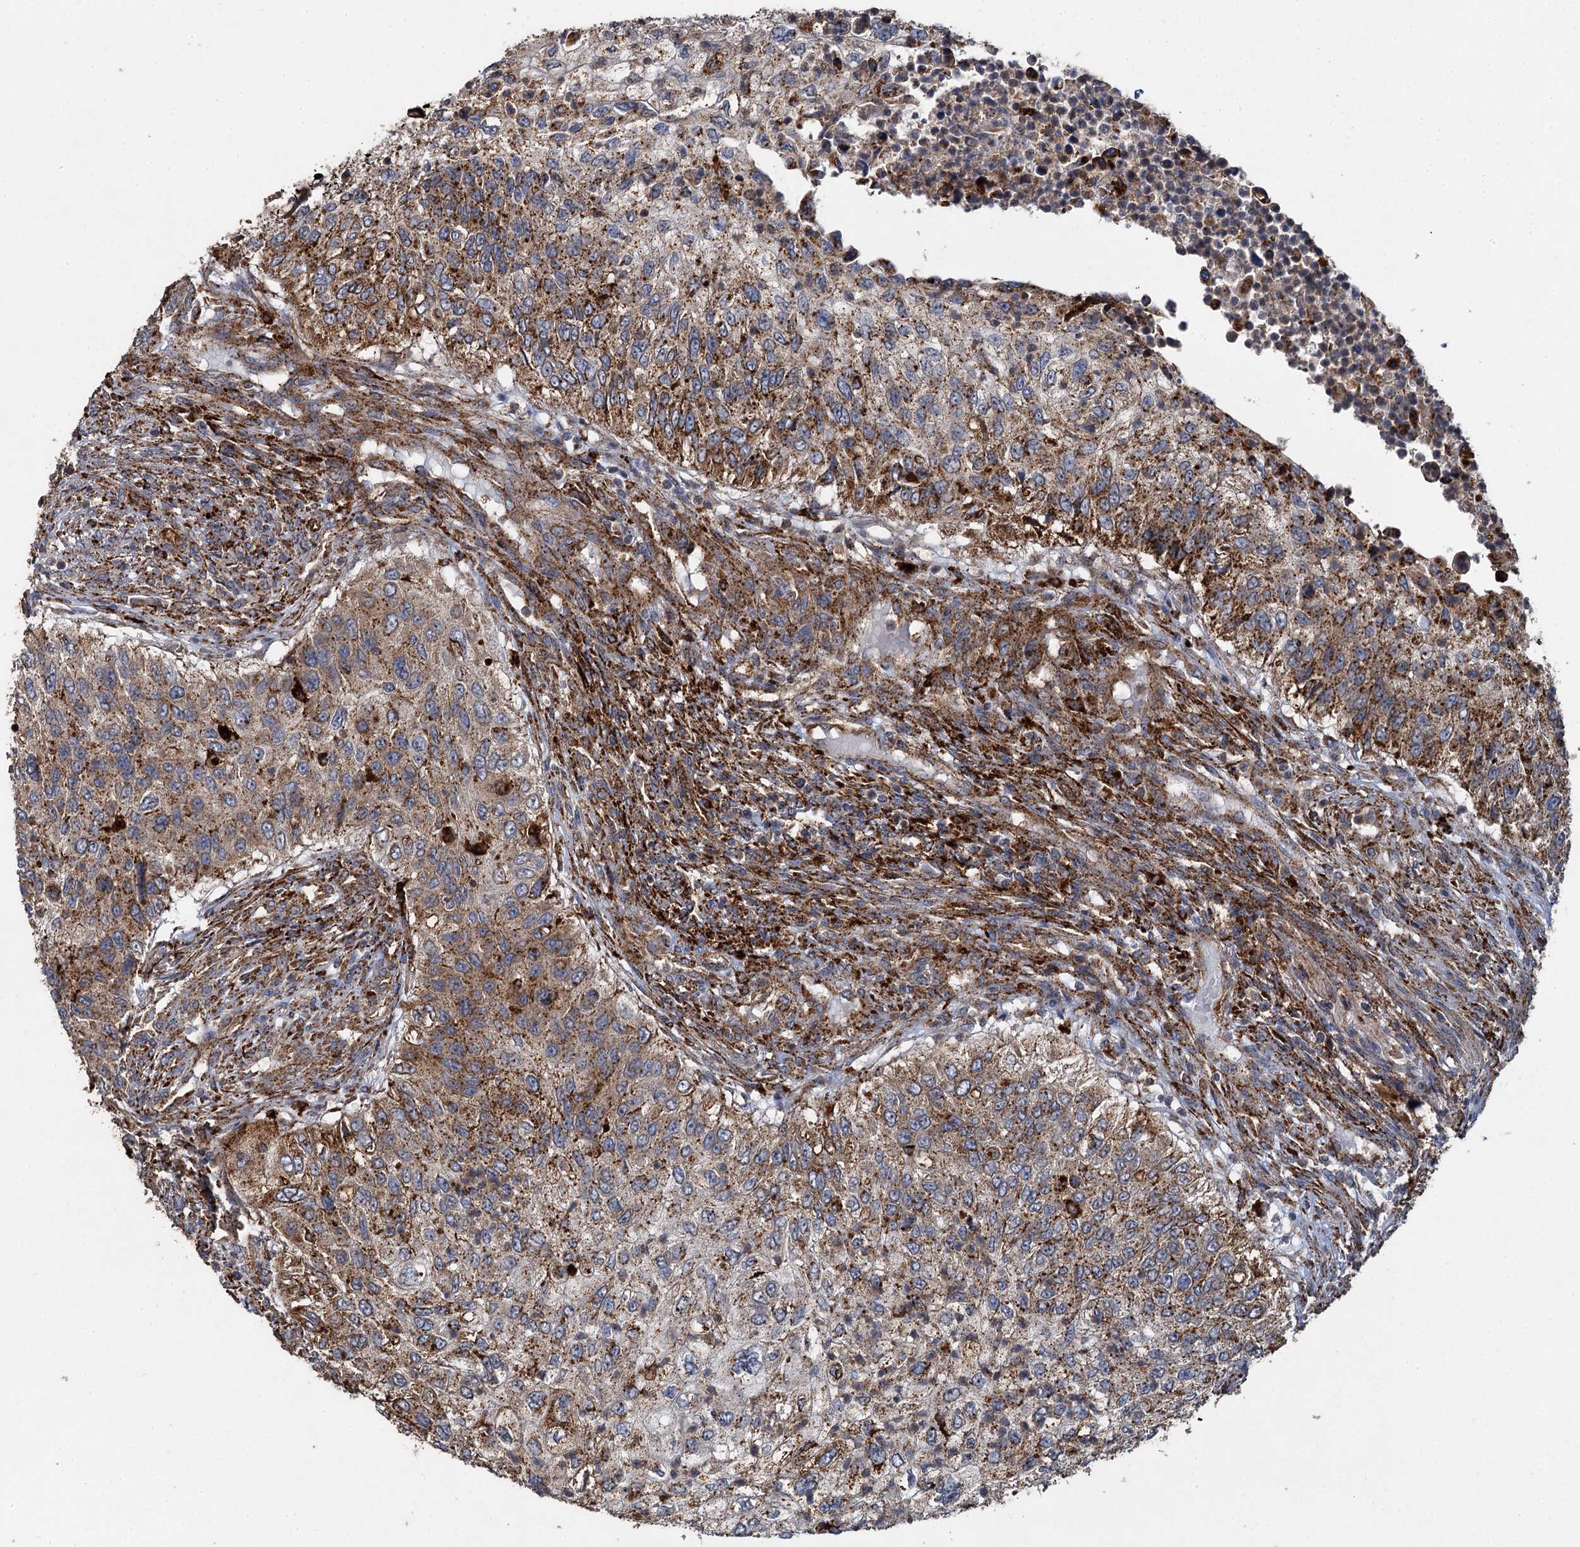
{"staining": {"intensity": "strong", "quantity": ">75%", "location": "cytoplasmic/membranous"}, "tissue": "urothelial cancer", "cell_type": "Tumor cells", "image_type": "cancer", "snomed": [{"axis": "morphology", "description": "Urothelial carcinoma, High grade"}, {"axis": "topography", "description": "Urinary bladder"}], "caption": "Tumor cells demonstrate high levels of strong cytoplasmic/membranous staining in approximately >75% of cells in human urothelial cancer.", "gene": "GBA1", "patient": {"sex": "female", "age": 60}}